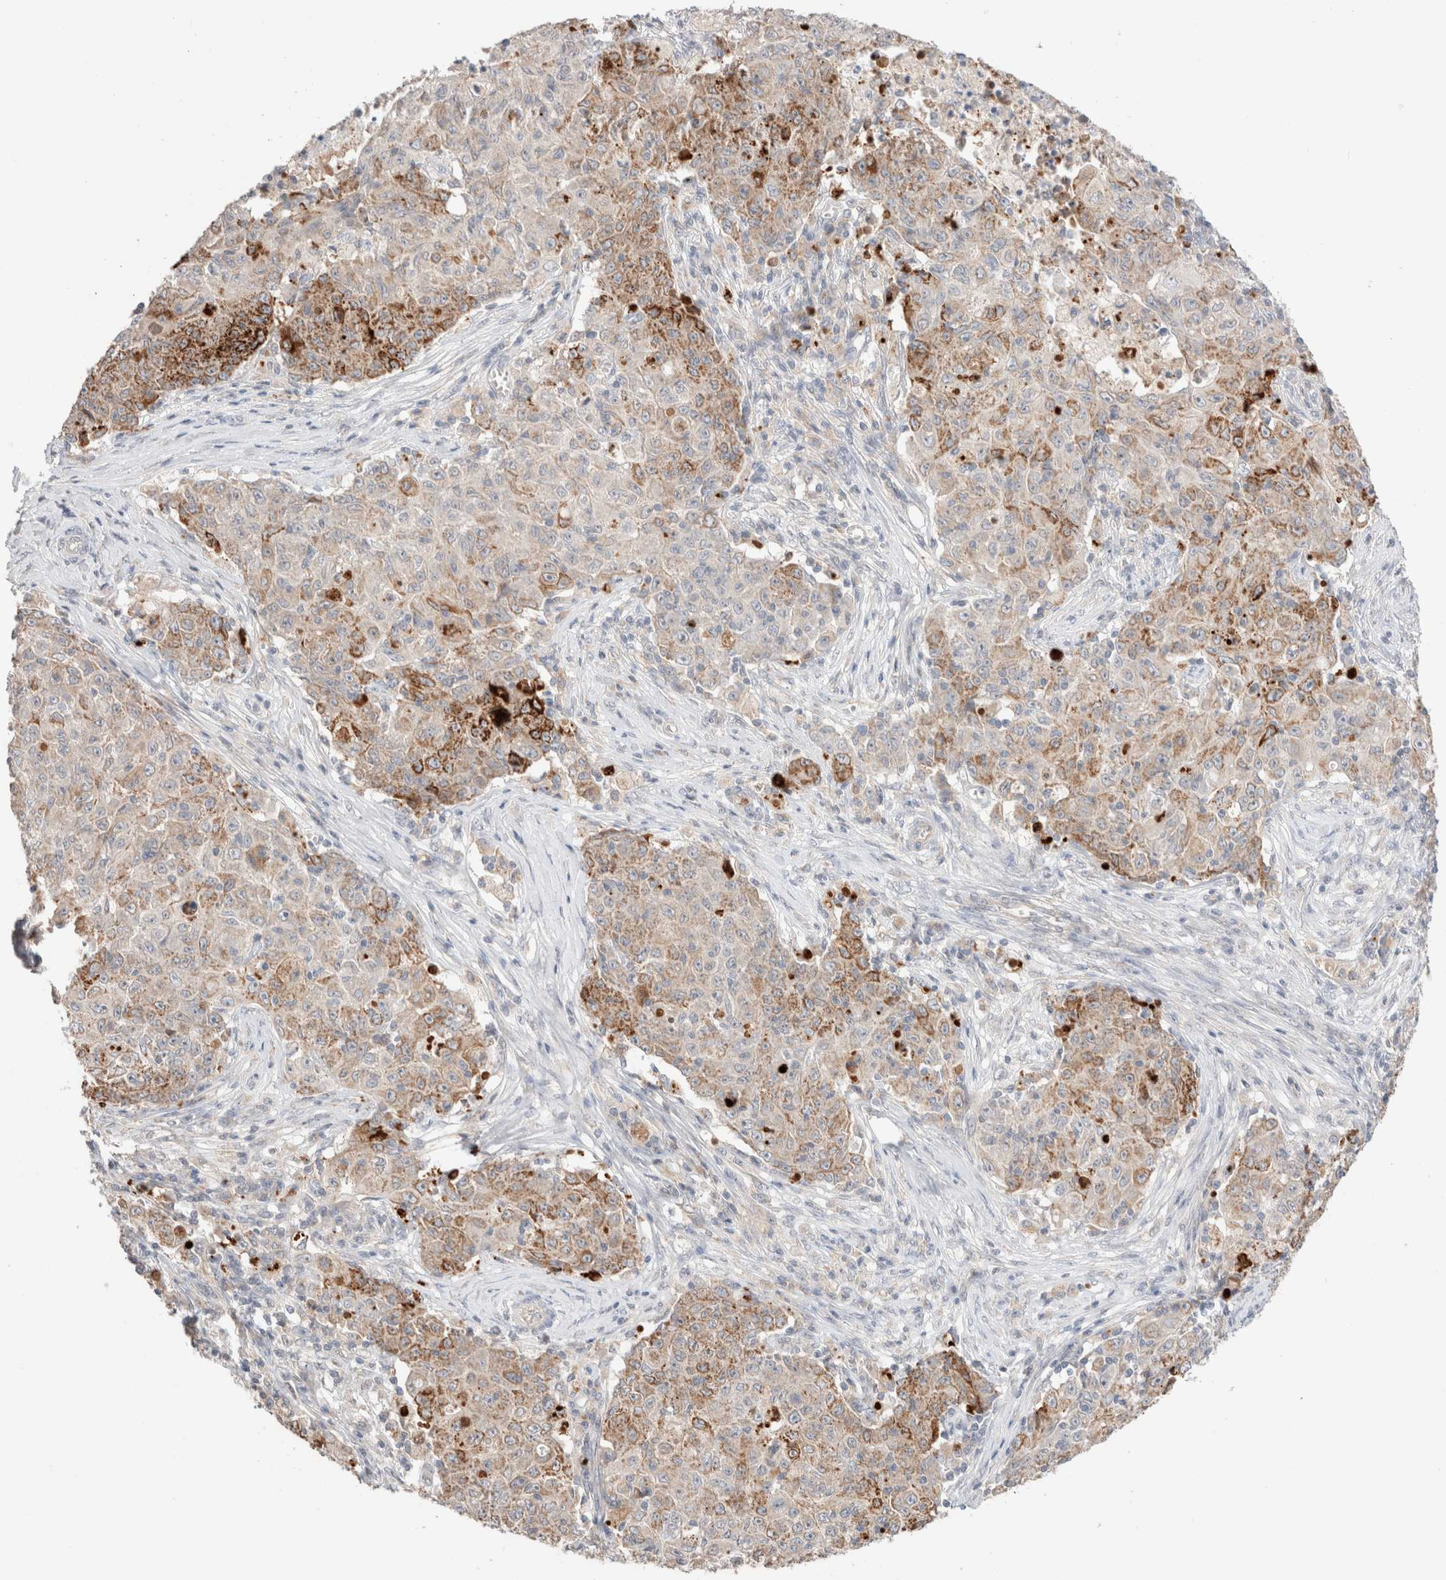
{"staining": {"intensity": "moderate", "quantity": "25%-75%", "location": "cytoplasmic/membranous"}, "tissue": "ovarian cancer", "cell_type": "Tumor cells", "image_type": "cancer", "snomed": [{"axis": "morphology", "description": "Carcinoma, endometroid"}, {"axis": "topography", "description": "Ovary"}], "caption": "High-magnification brightfield microscopy of ovarian endometroid carcinoma stained with DAB (brown) and counterstained with hematoxylin (blue). tumor cells exhibit moderate cytoplasmic/membranous expression is identified in about25%-75% of cells. Nuclei are stained in blue.", "gene": "TRIM41", "patient": {"sex": "female", "age": 42}}